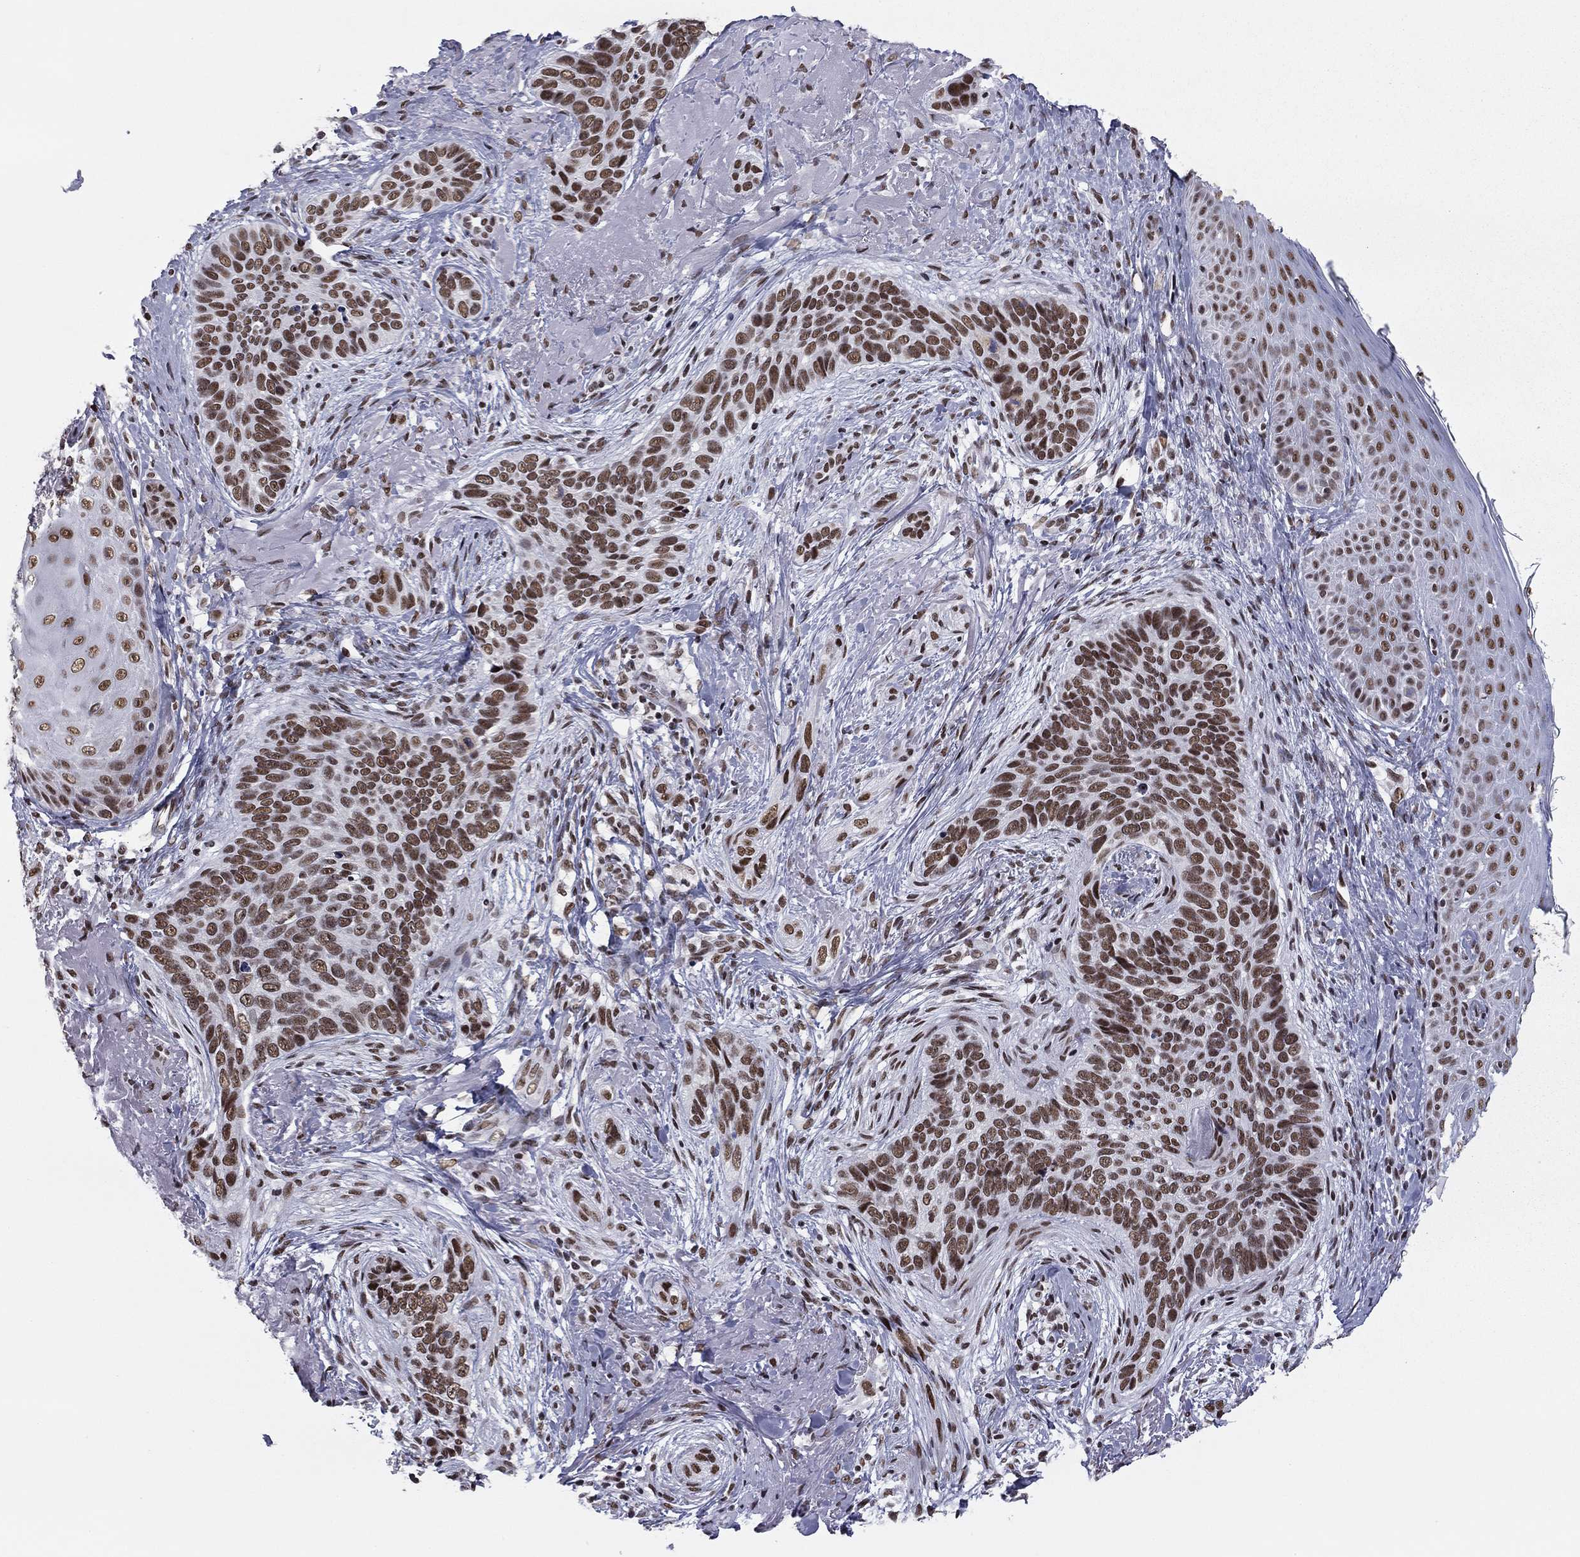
{"staining": {"intensity": "moderate", "quantity": ">75%", "location": "nuclear"}, "tissue": "skin cancer", "cell_type": "Tumor cells", "image_type": "cancer", "snomed": [{"axis": "morphology", "description": "Basal cell carcinoma"}, {"axis": "topography", "description": "Skin"}], "caption": "Immunohistochemistry photomicrograph of basal cell carcinoma (skin) stained for a protein (brown), which demonstrates medium levels of moderate nuclear expression in approximately >75% of tumor cells.", "gene": "ETV5", "patient": {"sex": "male", "age": 91}}